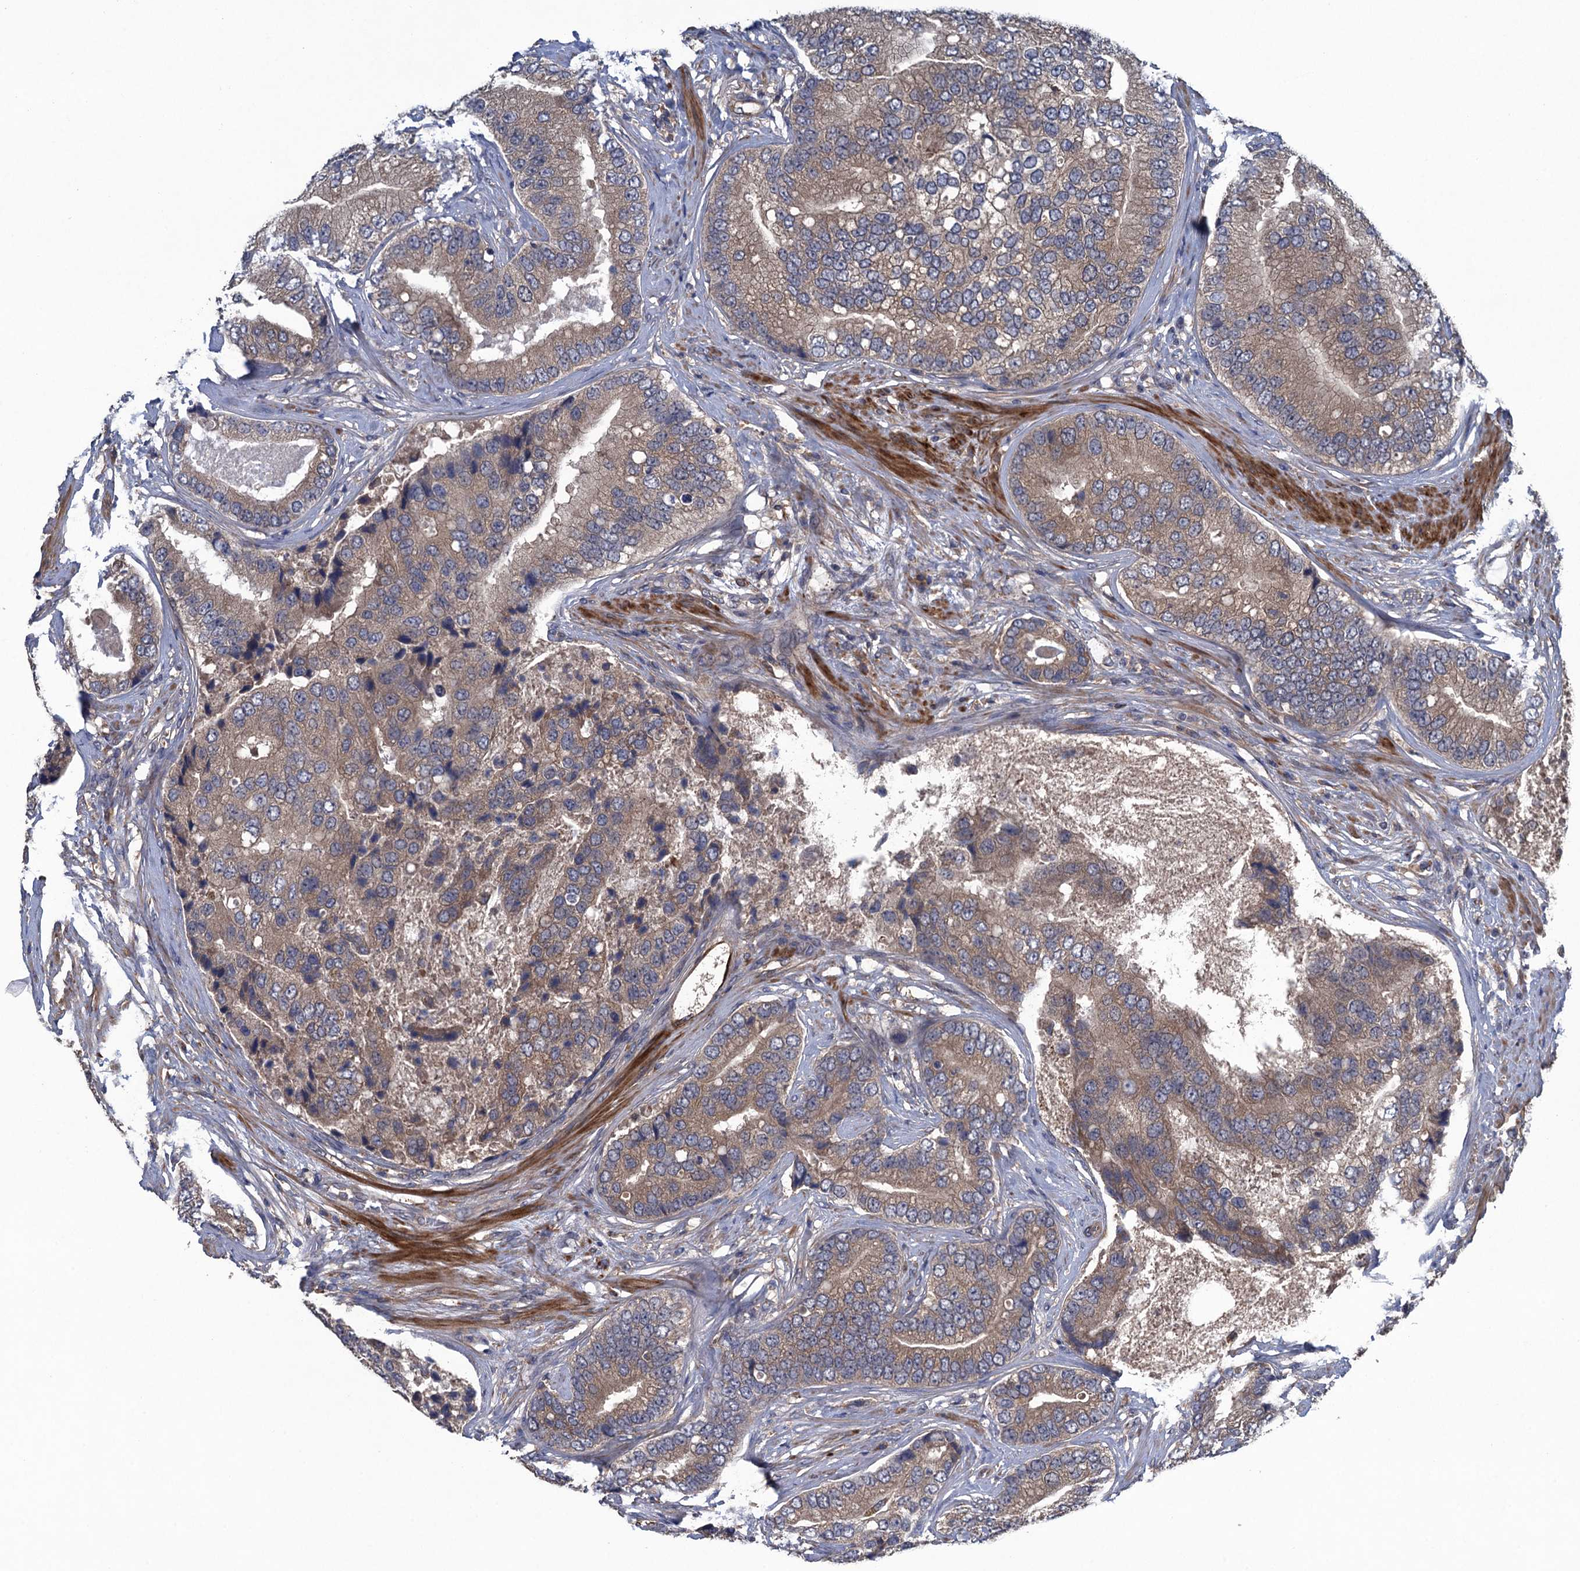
{"staining": {"intensity": "weak", "quantity": "25%-75%", "location": "cytoplasmic/membranous"}, "tissue": "prostate cancer", "cell_type": "Tumor cells", "image_type": "cancer", "snomed": [{"axis": "morphology", "description": "Adenocarcinoma, High grade"}, {"axis": "topography", "description": "Prostate"}], "caption": "Weak cytoplasmic/membranous positivity is identified in about 25%-75% of tumor cells in prostate cancer.", "gene": "CNTN5", "patient": {"sex": "male", "age": 70}}